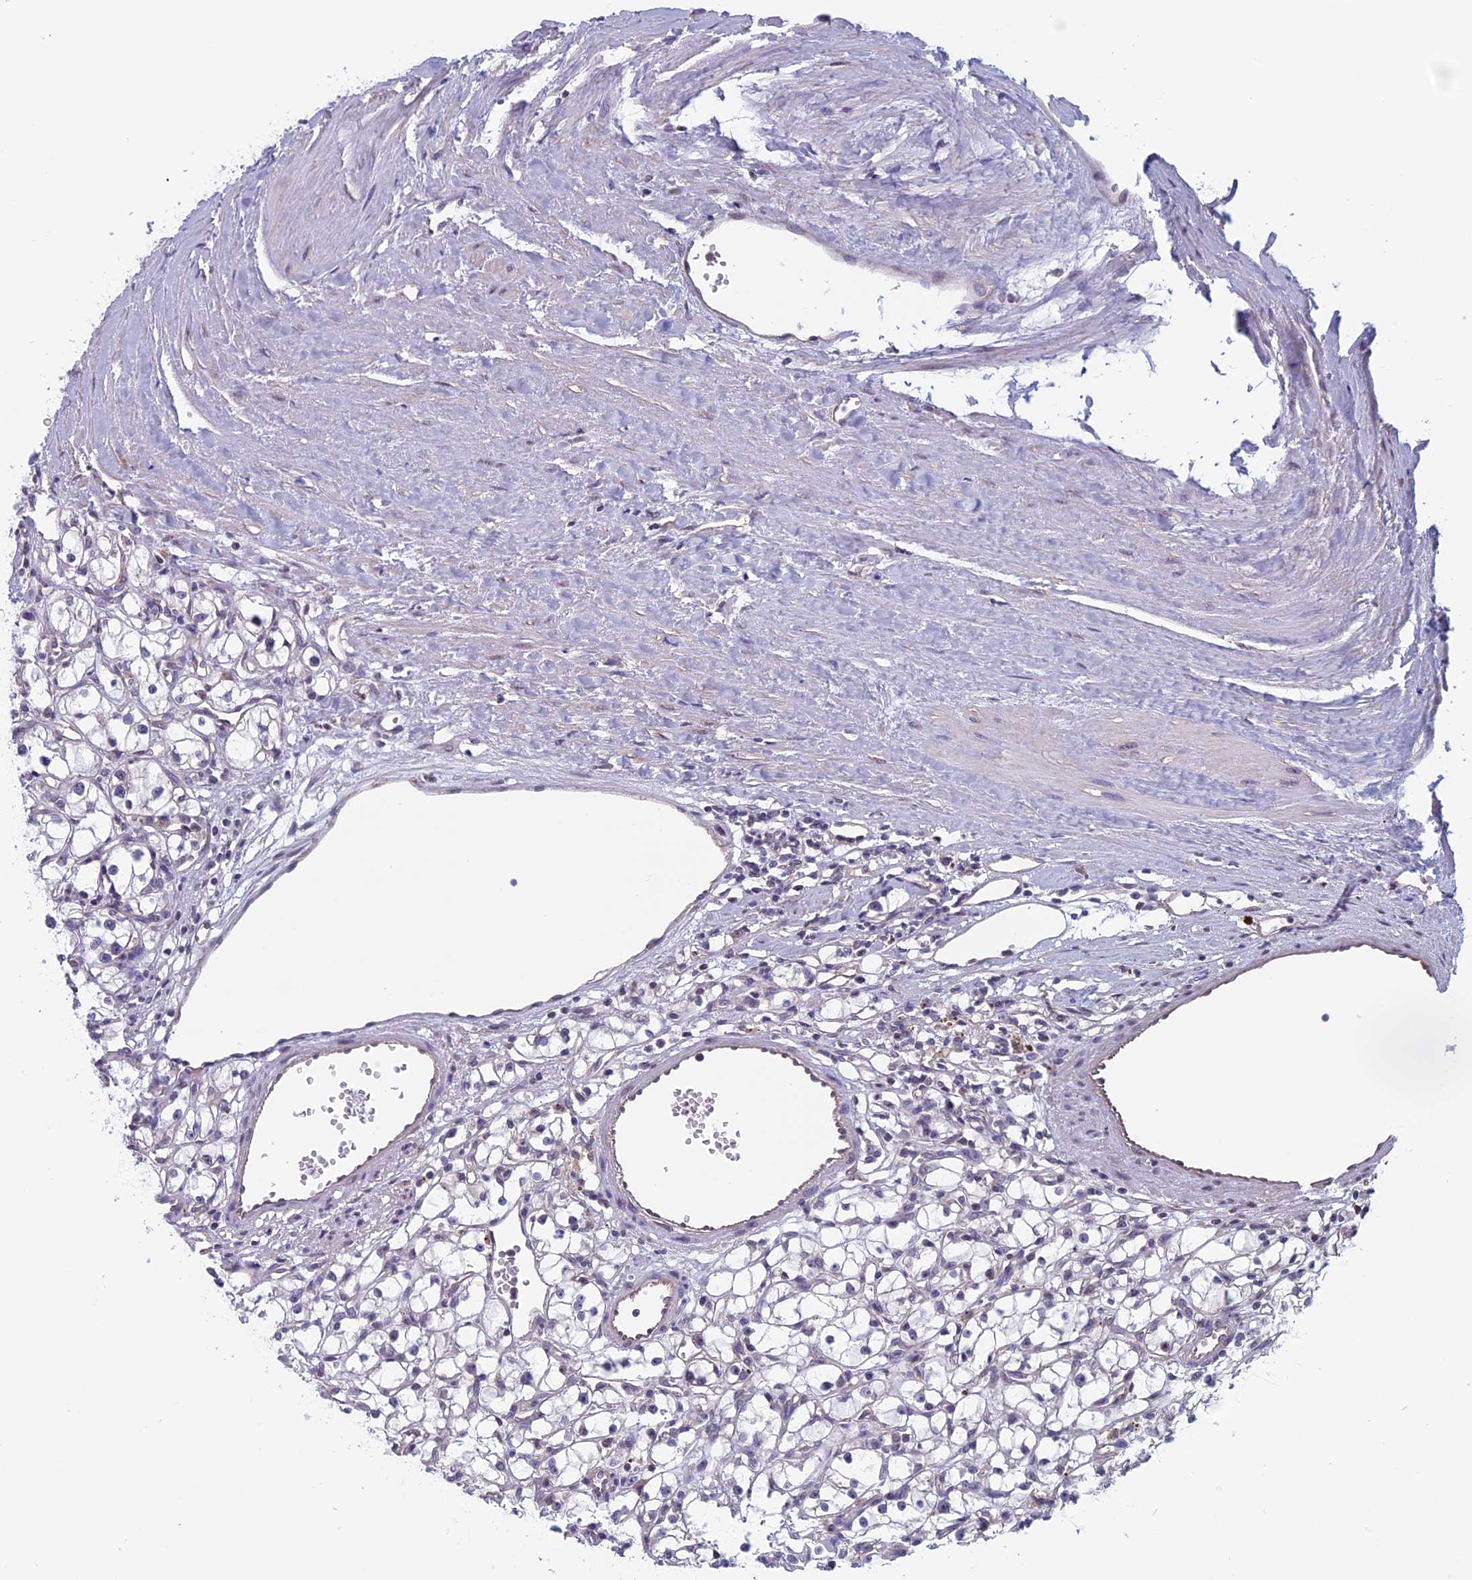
{"staining": {"intensity": "negative", "quantity": "none", "location": "none"}, "tissue": "renal cancer", "cell_type": "Tumor cells", "image_type": "cancer", "snomed": [{"axis": "morphology", "description": "Adenocarcinoma, NOS"}, {"axis": "topography", "description": "Kidney"}], "caption": "High power microscopy image of an immunohistochemistry (IHC) photomicrograph of adenocarcinoma (renal), revealing no significant staining in tumor cells.", "gene": "SLC1A6", "patient": {"sex": "male", "age": 56}}